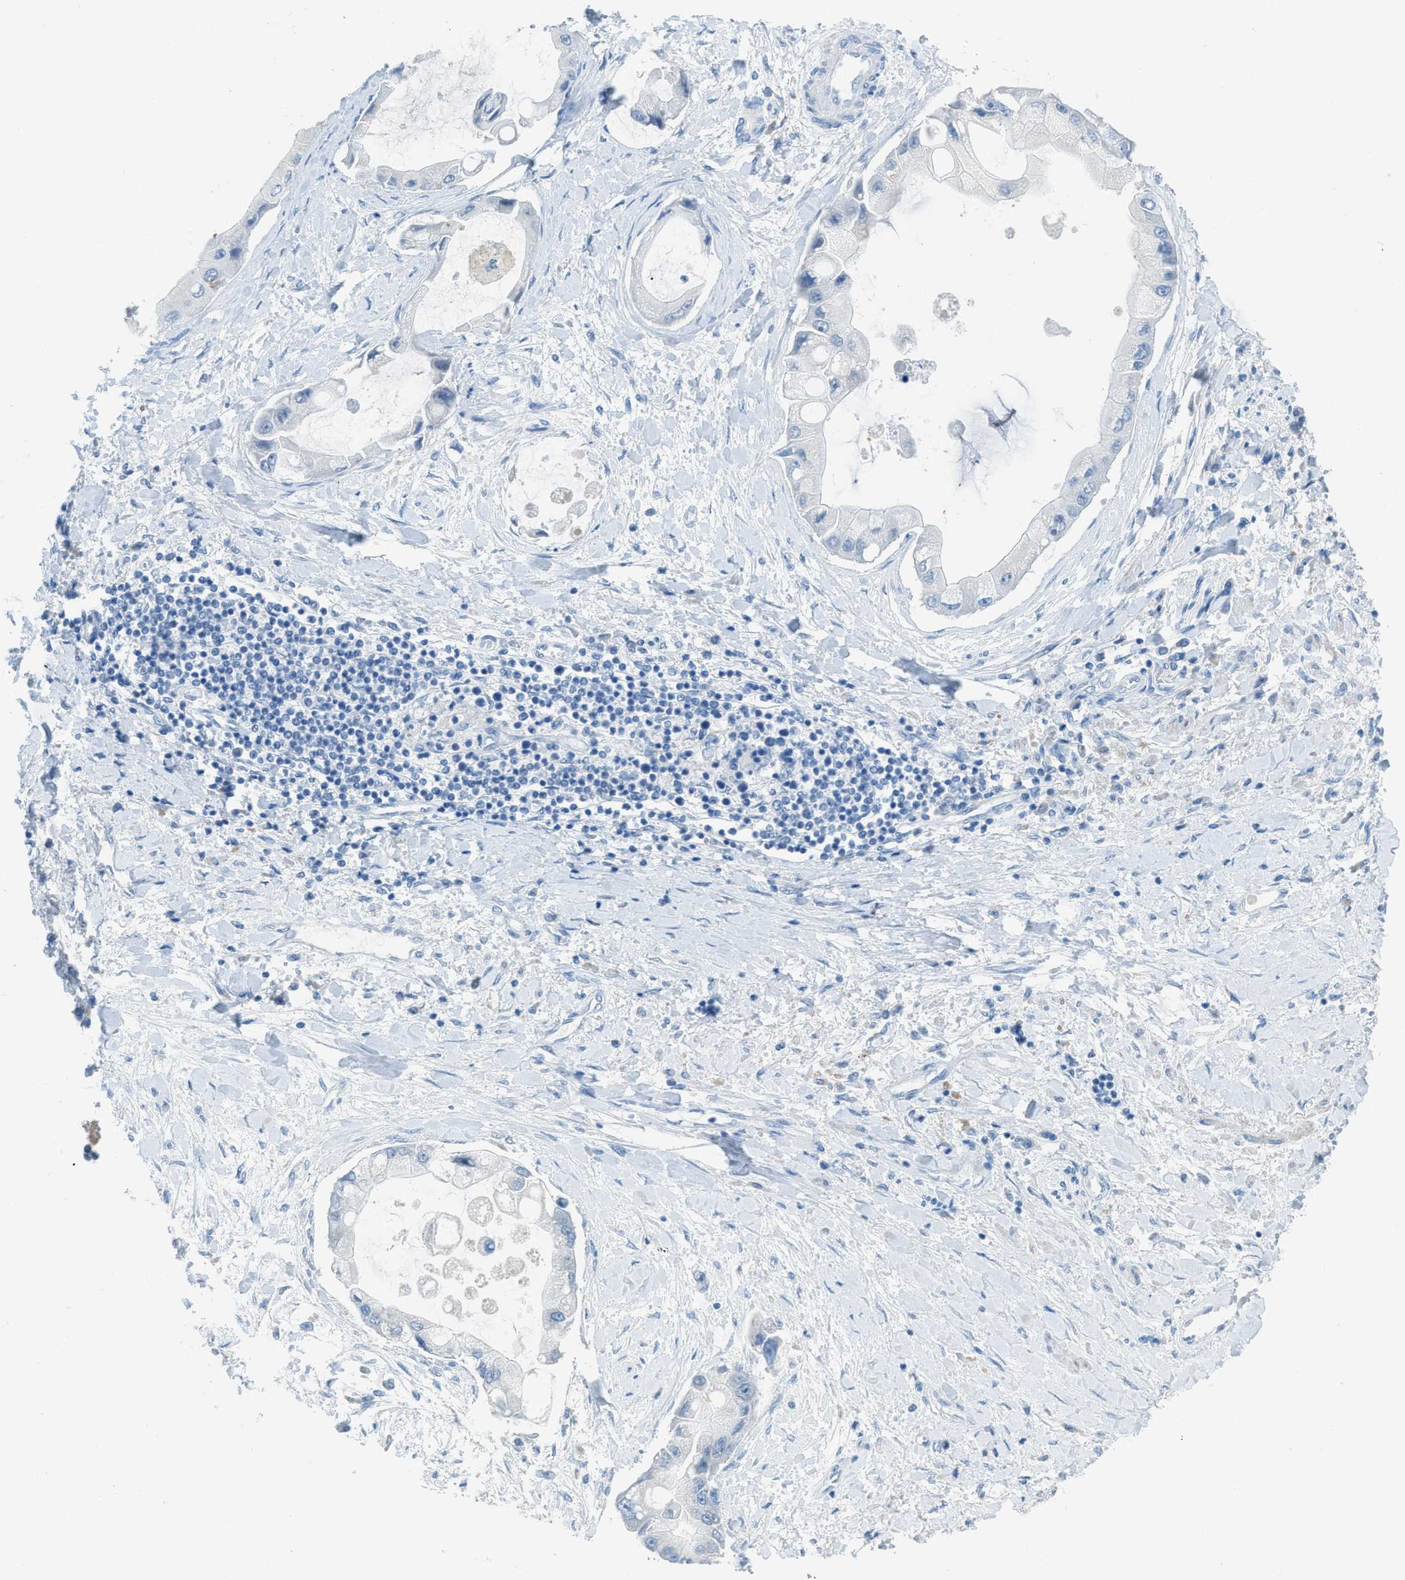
{"staining": {"intensity": "negative", "quantity": "none", "location": "none"}, "tissue": "liver cancer", "cell_type": "Tumor cells", "image_type": "cancer", "snomed": [{"axis": "morphology", "description": "Cholangiocarcinoma"}, {"axis": "topography", "description": "Liver"}], "caption": "High magnification brightfield microscopy of liver cancer (cholangiocarcinoma) stained with DAB (brown) and counterstained with hematoxylin (blue): tumor cells show no significant staining.", "gene": "ACAN", "patient": {"sex": "male", "age": 50}}